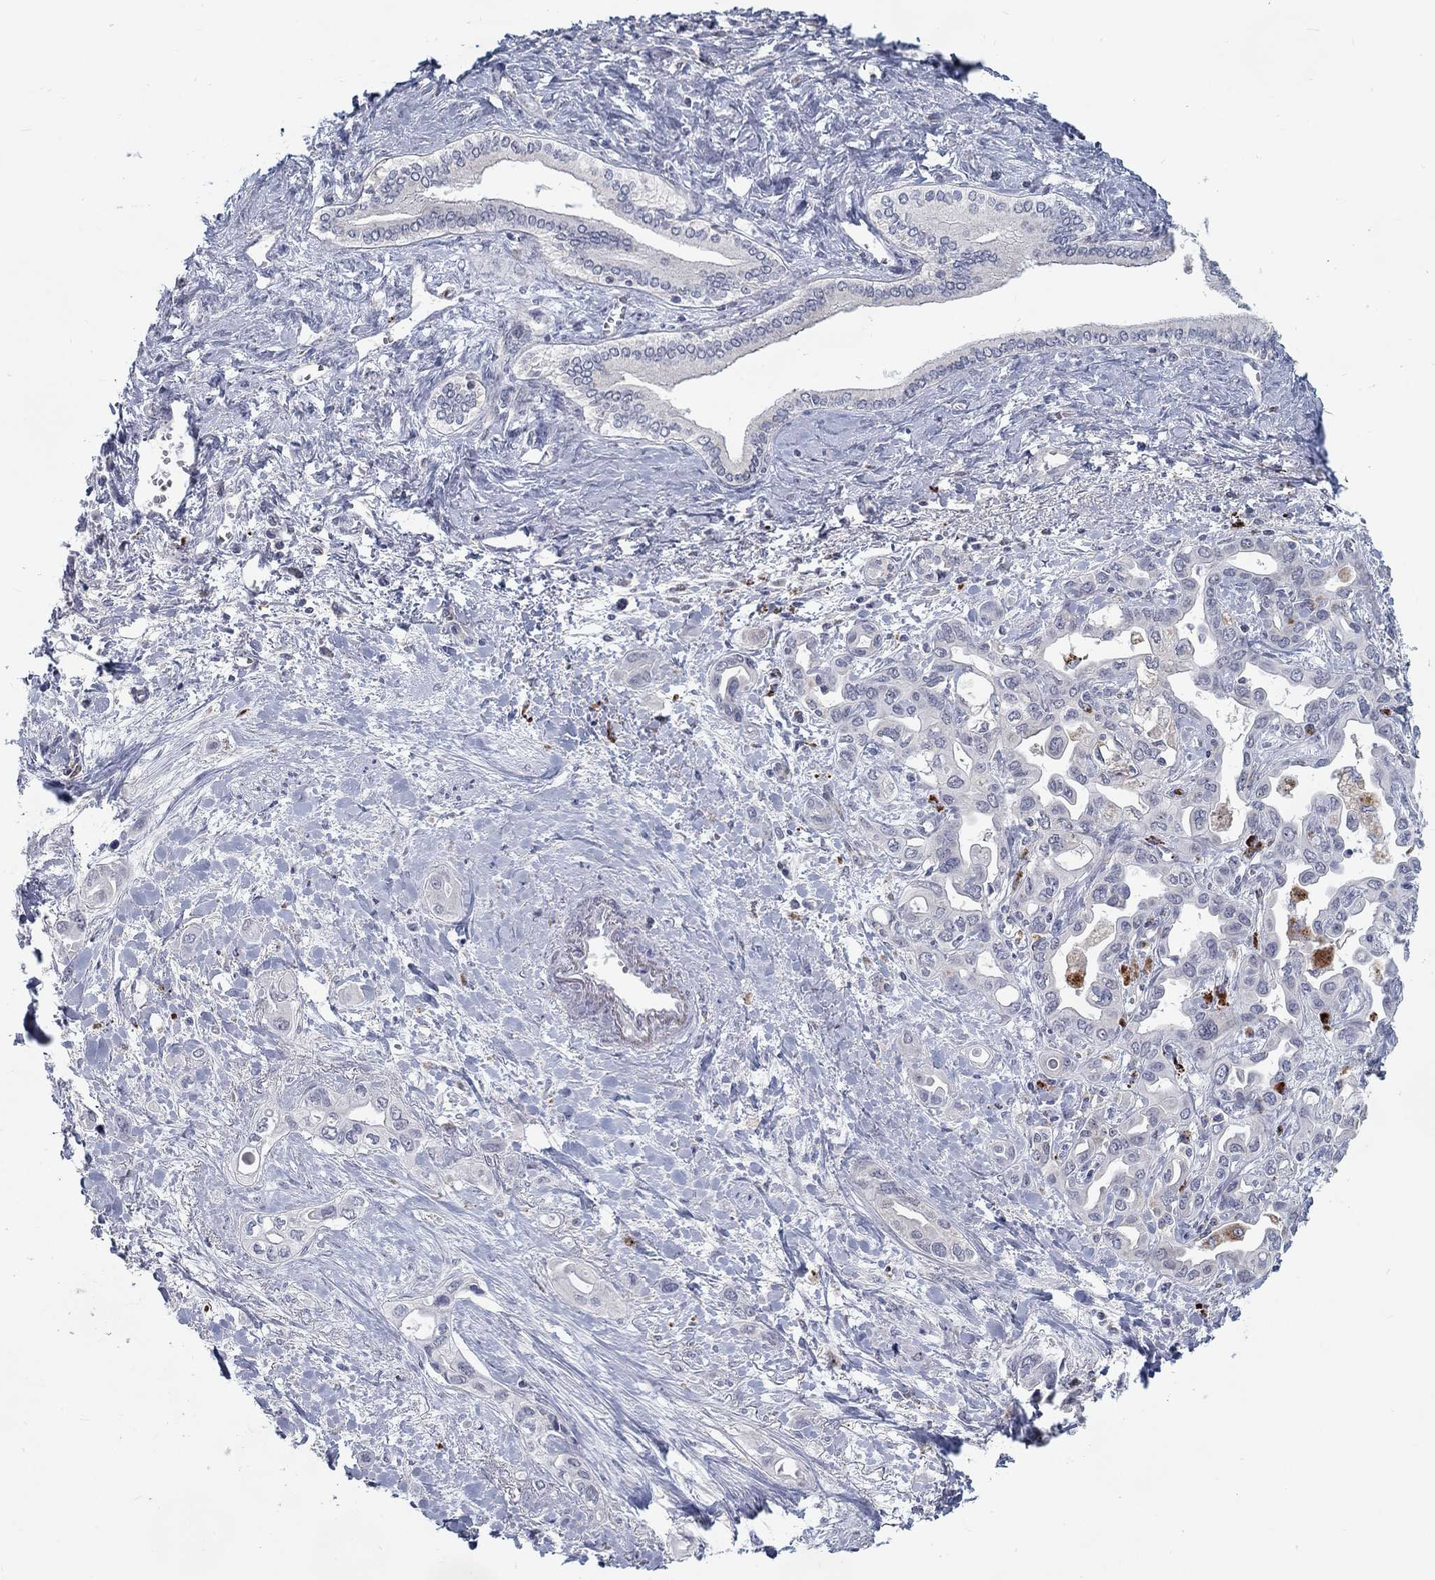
{"staining": {"intensity": "negative", "quantity": "none", "location": "none"}, "tissue": "liver cancer", "cell_type": "Tumor cells", "image_type": "cancer", "snomed": [{"axis": "morphology", "description": "Cholangiocarcinoma"}, {"axis": "topography", "description": "Liver"}], "caption": "The IHC micrograph has no significant positivity in tumor cells of liver cancer (cholangiocarcinoma) tissue. (DAB (3,3'-diaminobenzidine) immunohistochemistry with hematoxylin counter stain).", "gene": "MTSS2", "patient": {"sex": "female", "age": 64}}